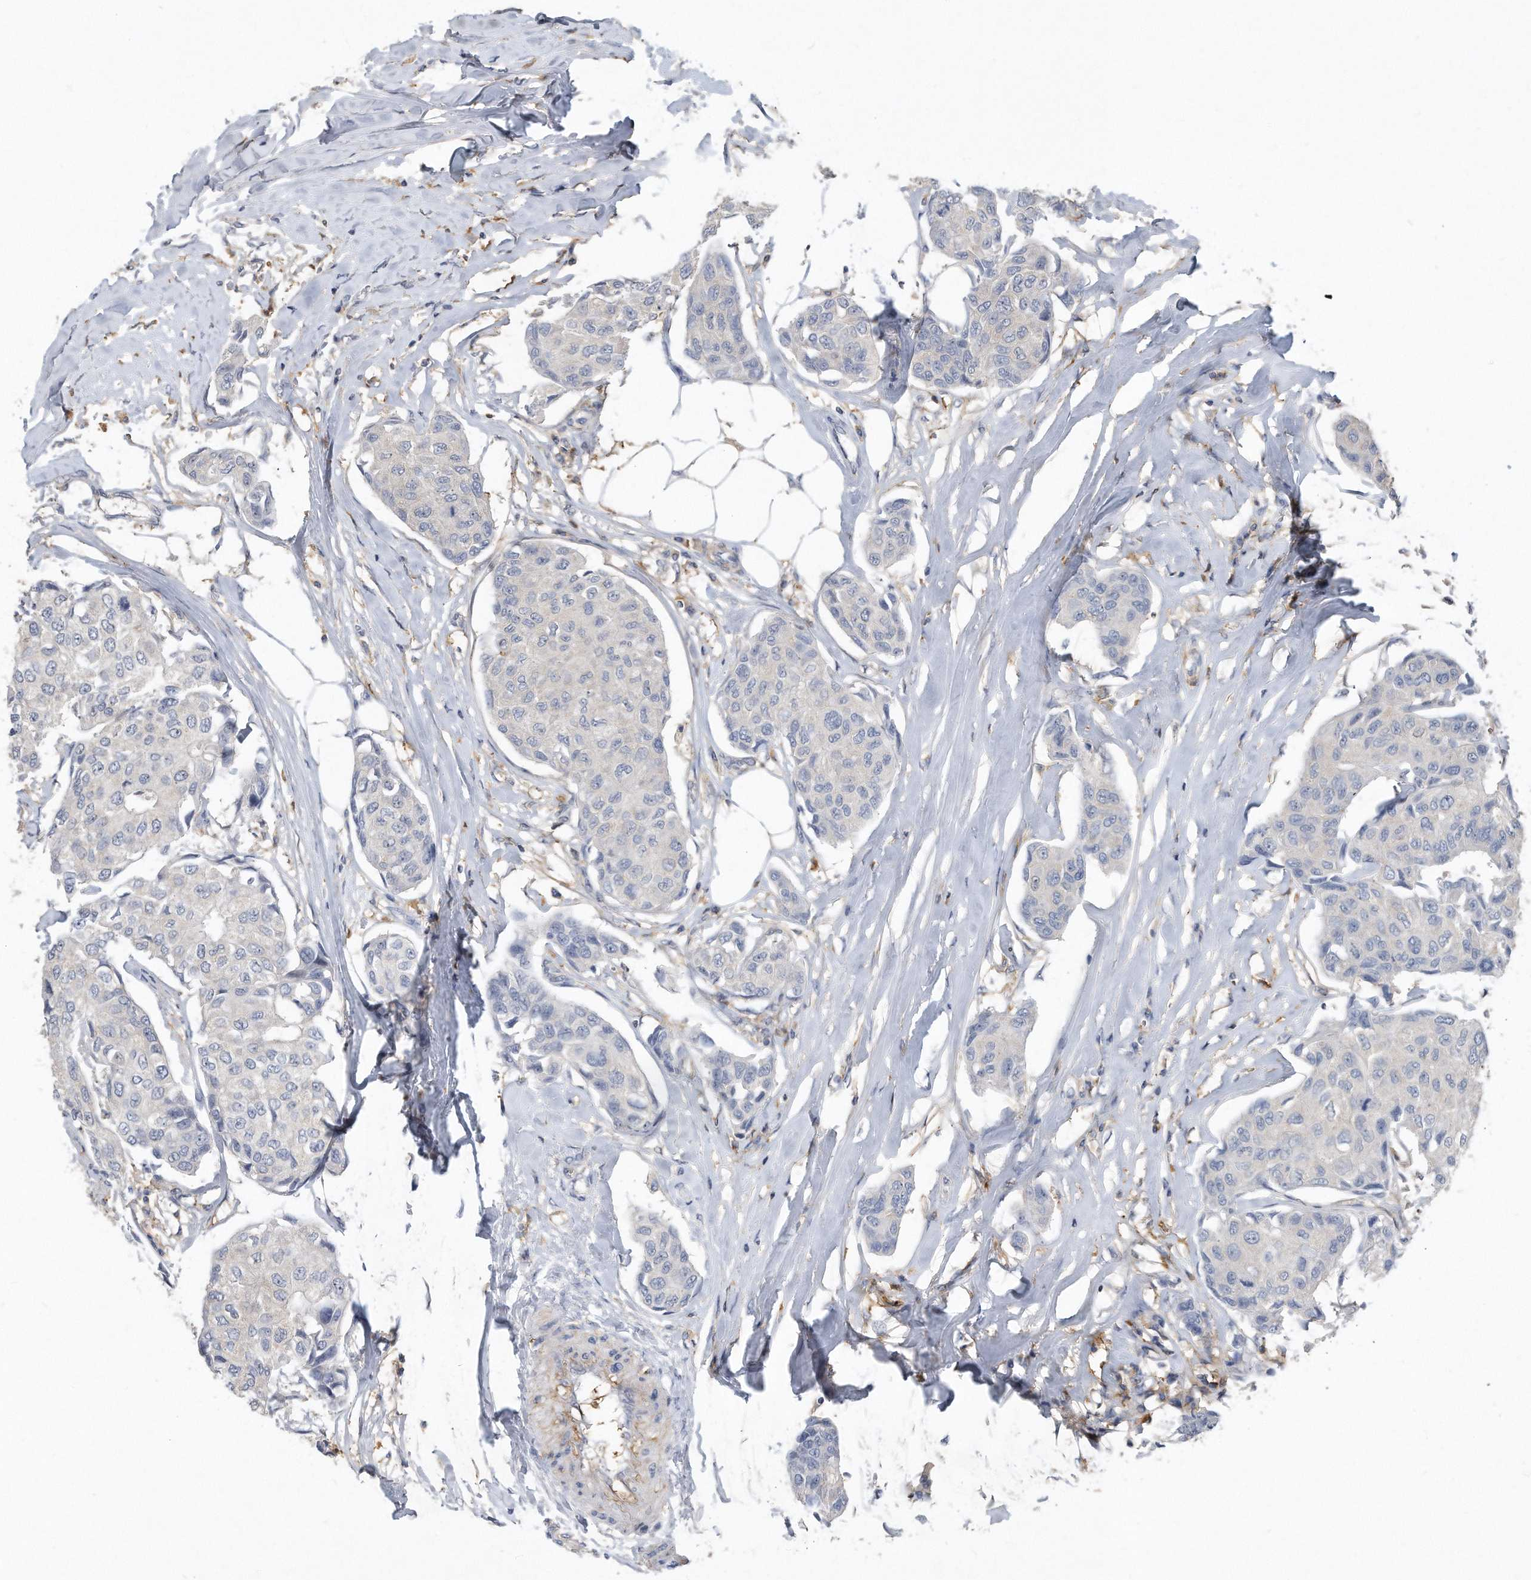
{"staining": {"intensity": "negative", "quantity": "none", "location": "none"}, "tissue": "breast cancer", "cell_type": "Tumor cells", "image_type": "cancer", "snomed": [{"axis": "morphology", "description": "Duct carcinoma"}, {"axis": "topography", "description": "Breast"}], "caption": "High magnification brightfield microscopy of breast cancer stained with DAB (brown) and counterstained with hematoxylin (blue): tumor cells show no significant expression.", "gene": "PGBD2", "patient": {"sex": "female", "age": 80}}